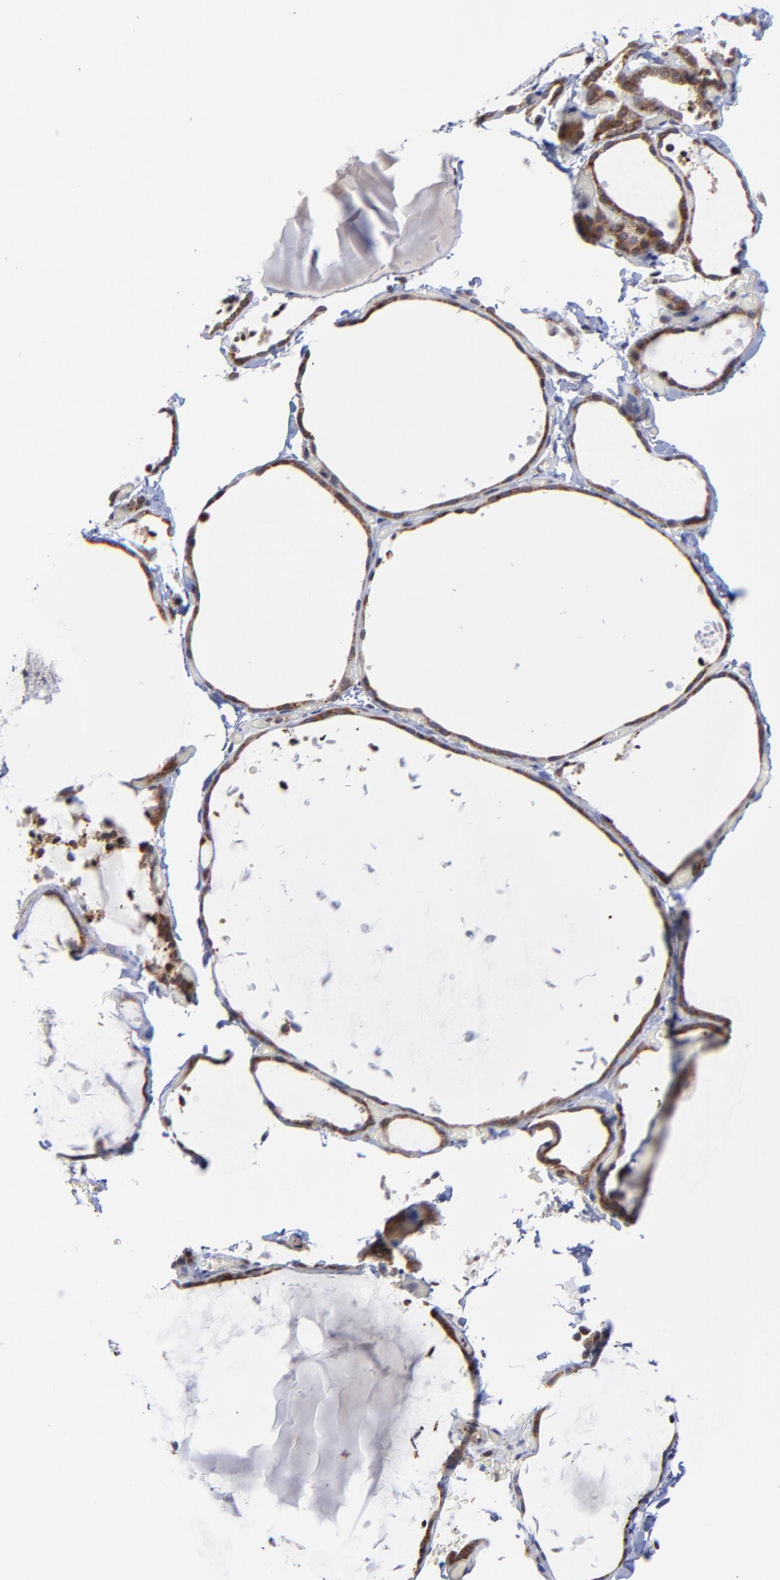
{"staining": {"intensity": "strong", "quantity": ">75%", "location": "cytoplasmic/membranous"}, "tissue": "thyroid gland", "cell_type": "Glandular cells", "image_type": "normal", "snomed": [{"axis": "morphology", "description": "Normal tissue, NOS"}, {"axis": "topography", "description": "Thyroid gland"}], "caption": "This micrograph reveals IHC staining of benign thyroid gland, with high strong cytoplasmic/membranous expression in approximately >75% of glandular cells.", "gene": "UBE2L6", "patient": {"sex": "female", "age": 22}}